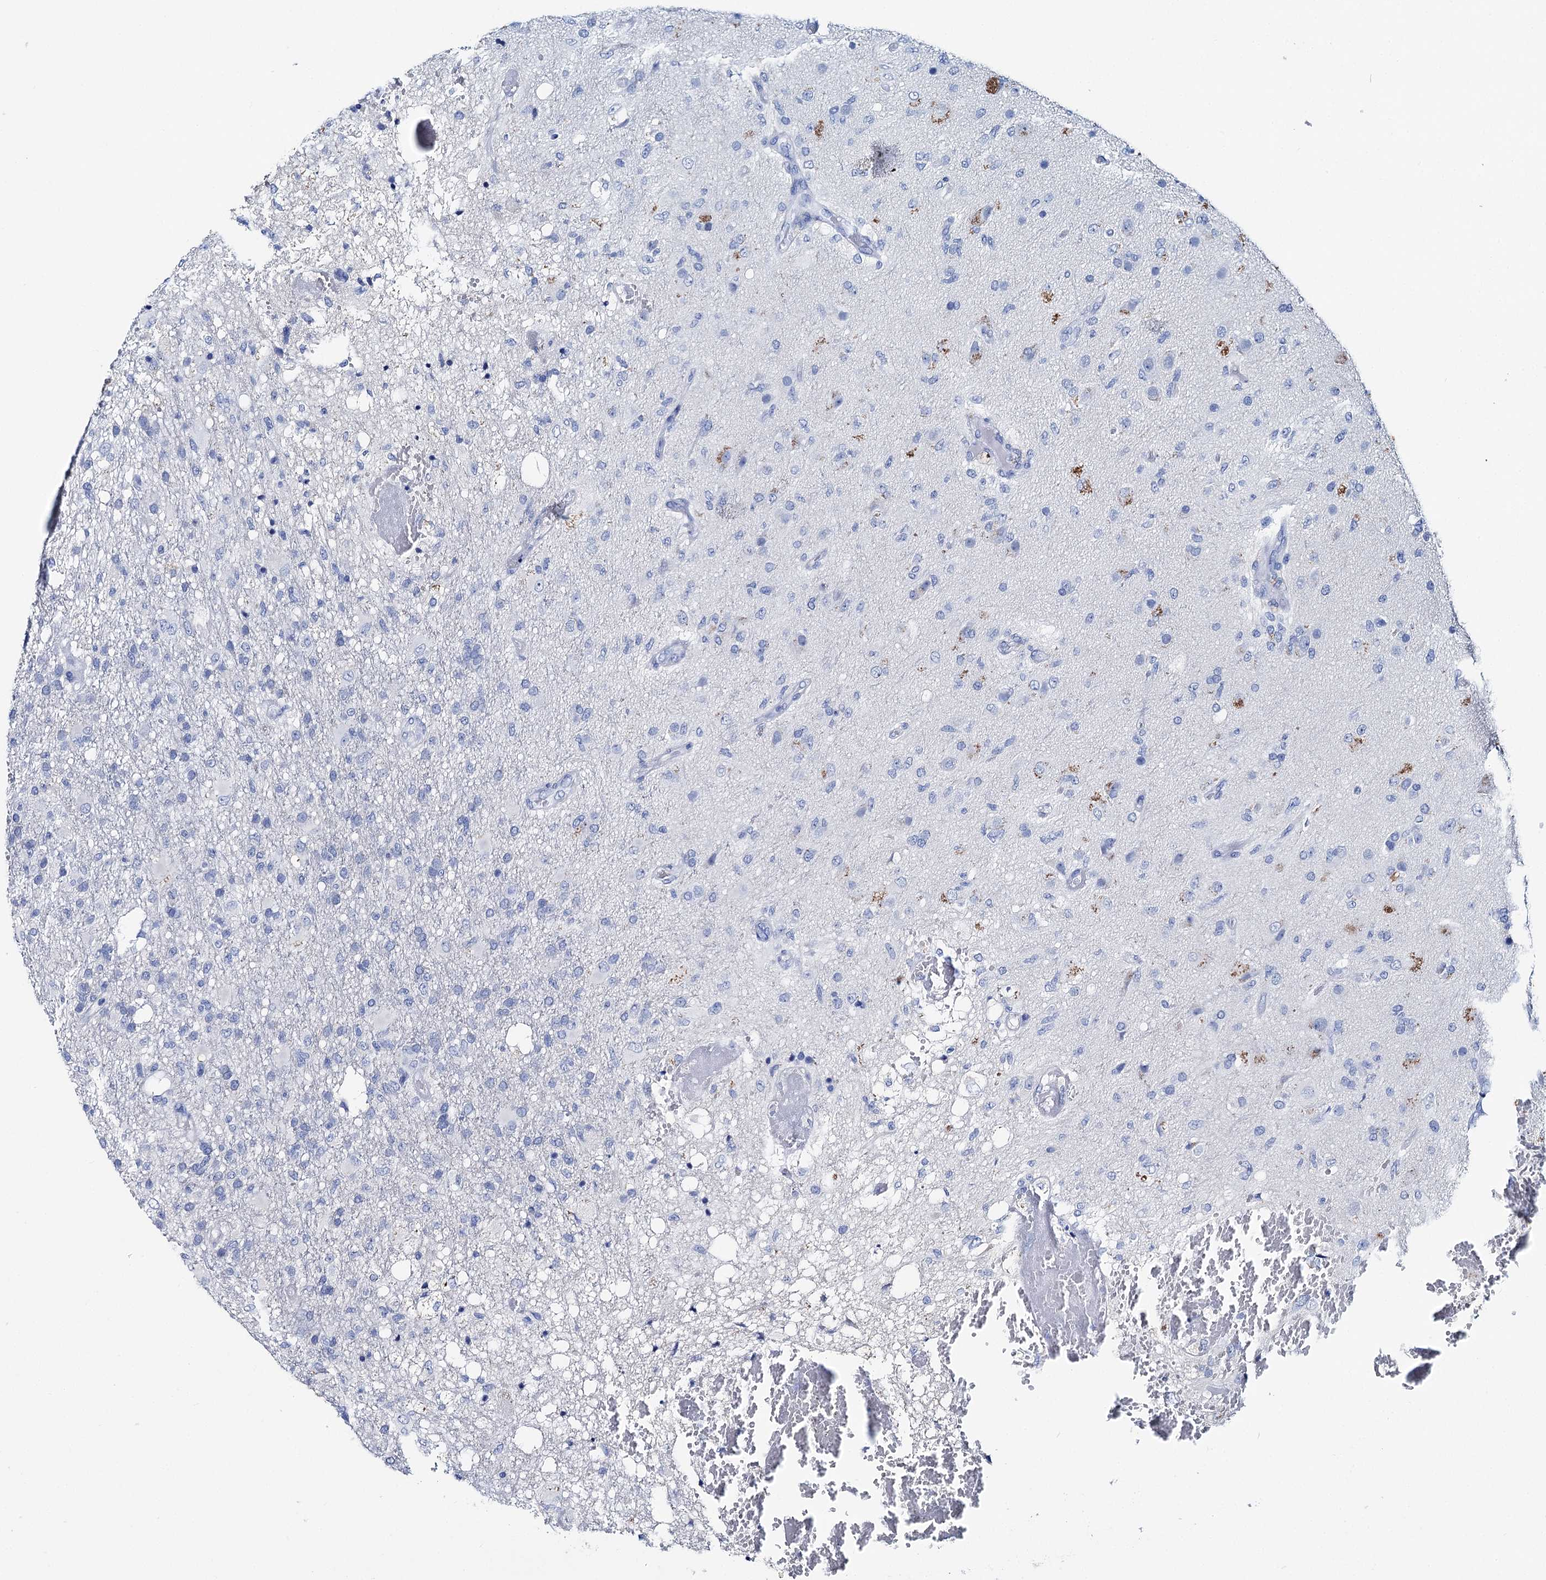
{"staining": {"intensity": "negative", "quantity": "none", "location": "none"}, "tissue": "glioma", "cell_type": "Tumor cells", "image_type": "cancer", "snomed": [{"axis": "morphology", "description": "Glioma, malignant, High grade"}, {"axis": "topography", "description": "Brain"}], "caption": "This is an IHC photomicrograph of glioma. There is no expression in tumor cells.", "gene": "BRINP1", "patient": {"sex": "female", "age": 74}}